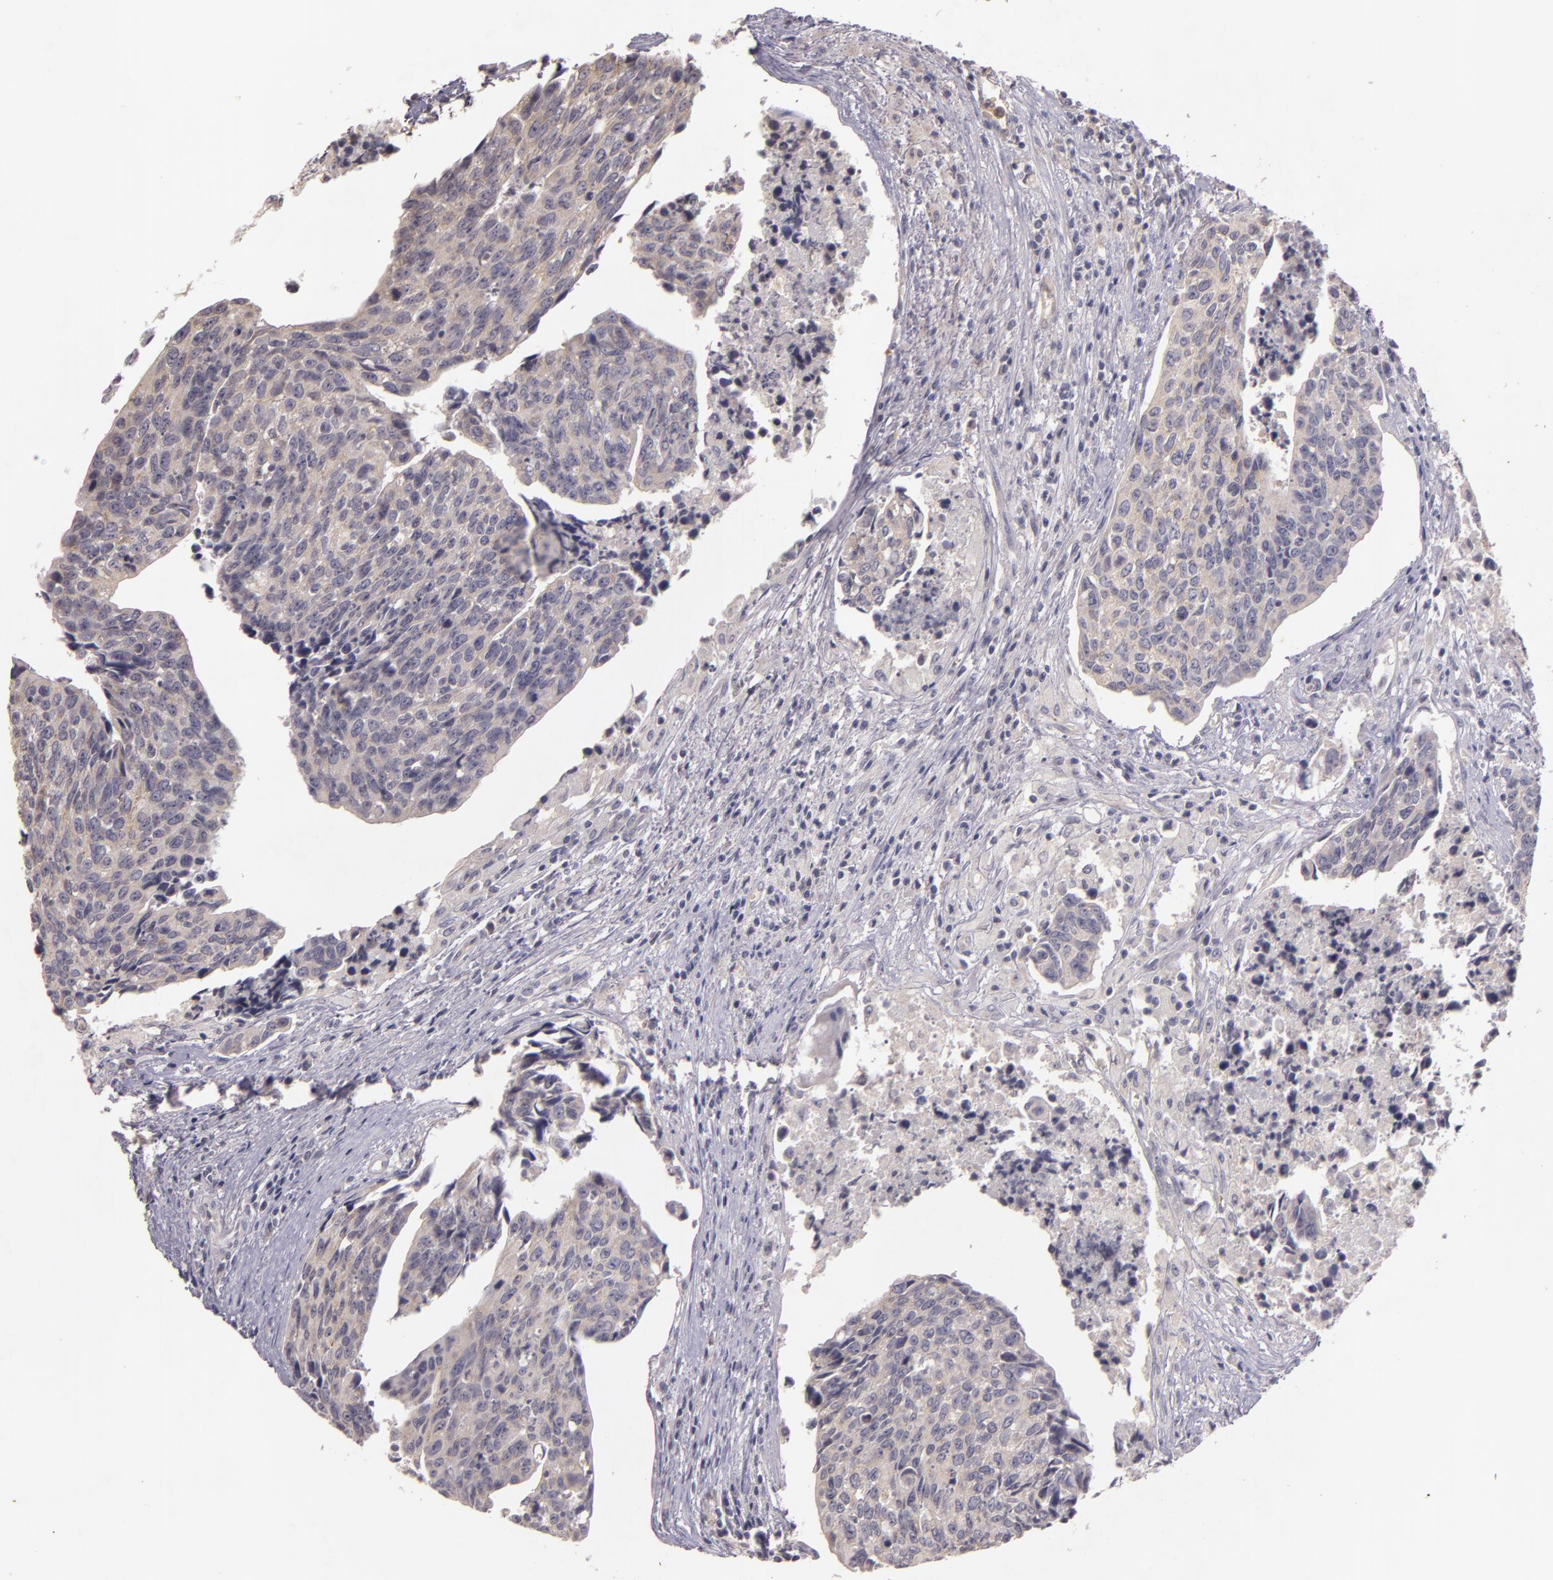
{"staining": {"intensity": "negative", "quantity": "none", "location": "none"}, "tissue": "urothelial cancer", "cell_type": "Tumor cells", "image_type": "cancer", "snomed": [{"axis": "morphology", "description": "Urothelial carcinoma, High grade"}, {"axis": "topography", "description": "Urinary bladder"}], "caption": "Urothelial carcinoma (high-grade) was stained to show a protein in brown. There is no significant staining in tumor cells.", "gene": "TFF1", "patient": {"sex": "male", "age": 81}}